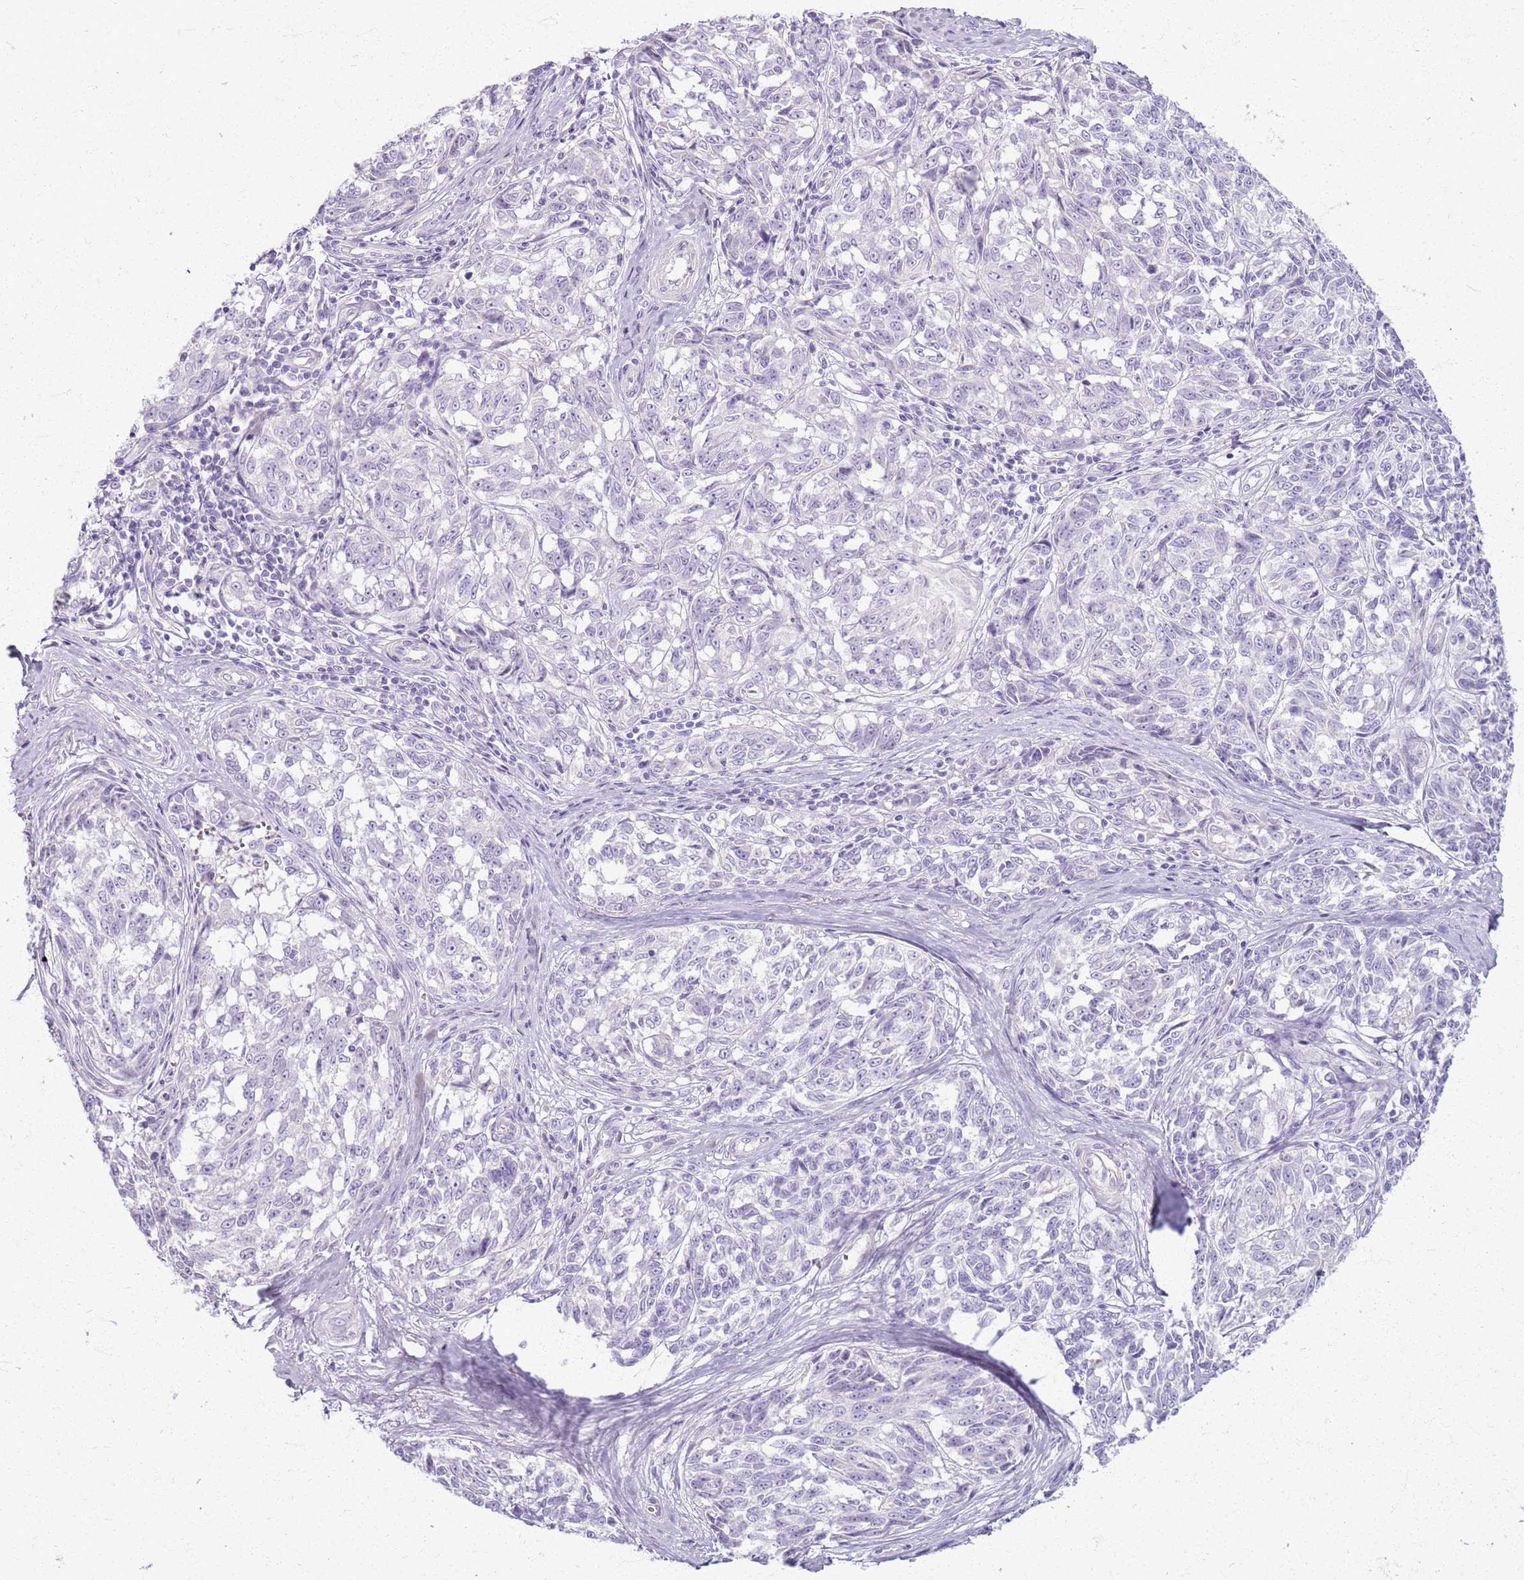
{"staining": {"intensity": "negative", "quantity": "none", "location": "none"}, "tissue": "melanoma", "cell_type": "Tumor cells", "image_type": "cancer", "snomed": [{"axis": "morphology", "description": "Normal tissue, NOS"}, {"axis": "morphology", "description": "Malignant melanoma, NOS"}, {"axis": "topography", "description": "Skin"}], "caption": "Melanoma was stained to show a protein in brown. There is no significant positivity in tumor cells.", "gene": "CSRP3", "patient": {"sex": "female", "age": 64}}